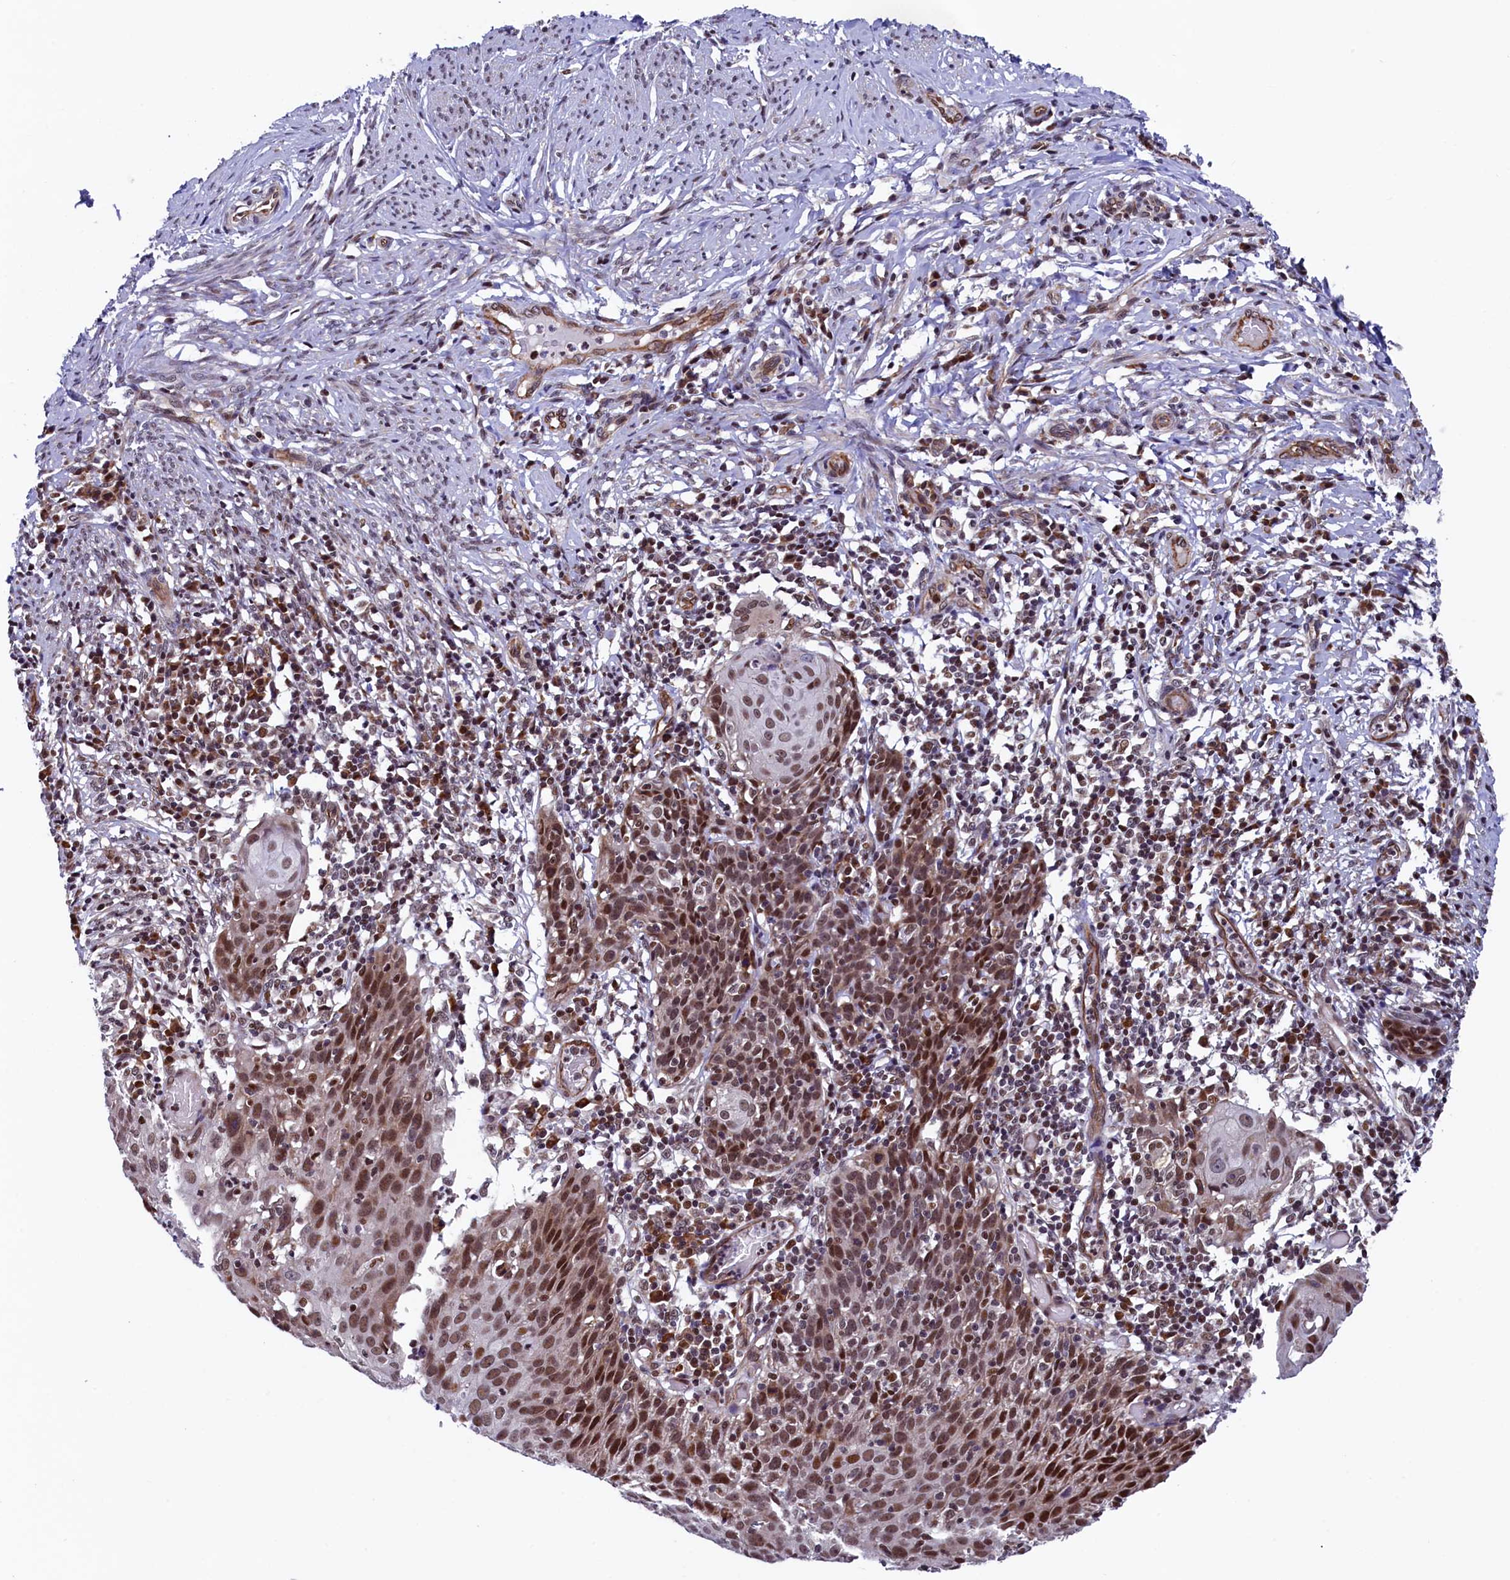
{"staining": {"intensity": "moderate", "quantity": ">75%", "location": "nuclear"}, "tissue": "cervical cancer", "cell_type": "Tumor cells", "image_type": "cancer", "snomed": [{"axis": "morphology", "description": "Squamous cell carcinoma, NOS"}, {"axis": "topography", "description": "Cervix"}], "caption": "This is an image of immunohistochemistry staining of cervical cancer, which shows moderate positivity in the nuclear of tumor cells.", "gene": "LEO1", "patient": {"sex": "female", "age": 50}}